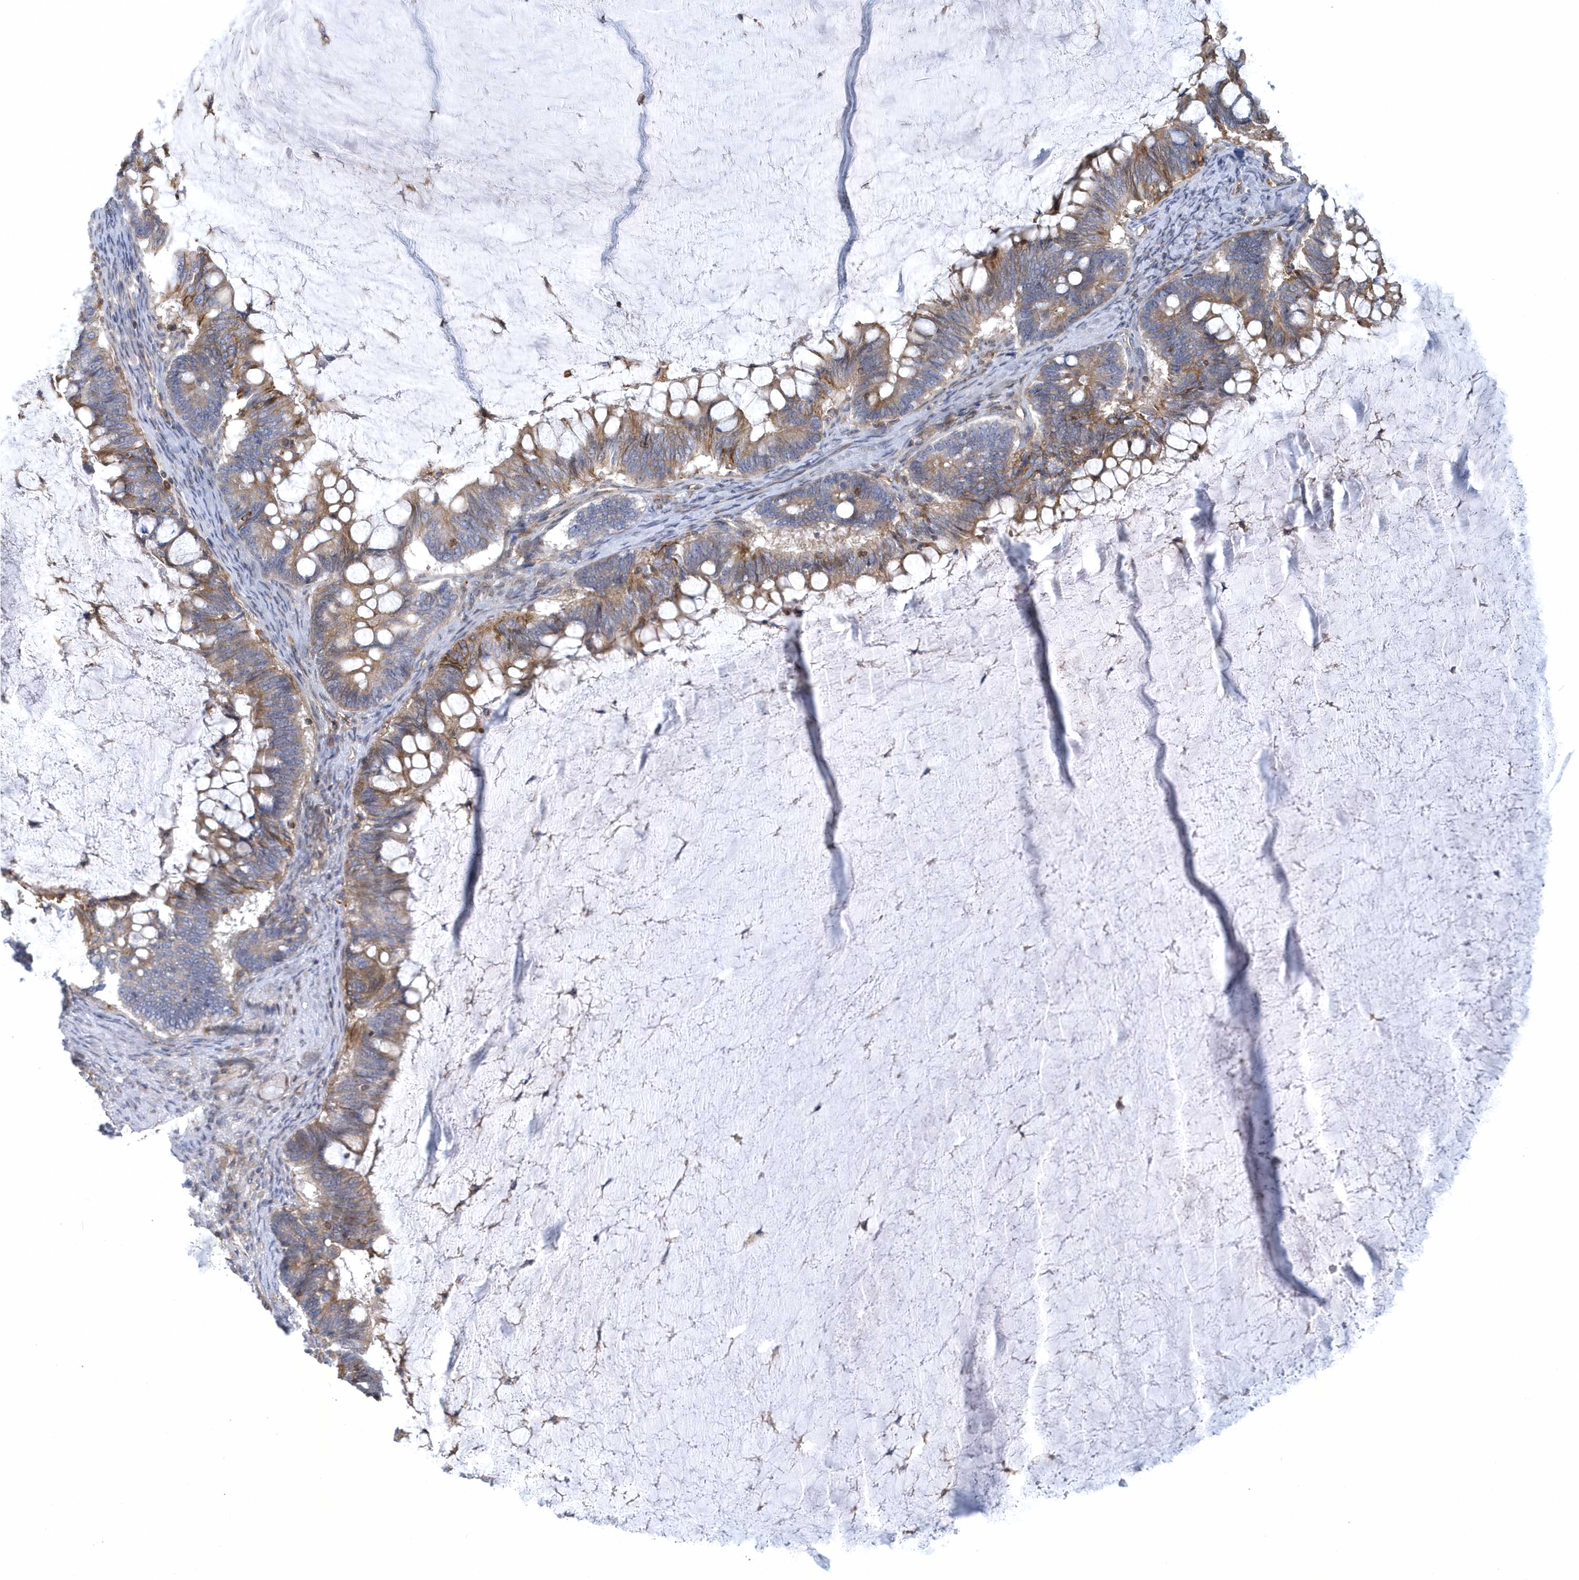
{"staining": {"intensity": "moderate", "quantity": ">75%", "location": "cytoplasmic/membranous"}, "tissue": "ovarian cancer", "cell_type": "Tumor cells", "image_type": "cancer", "snomed": [{"axis": "morphology", "description": "Cystadenocarcinoma, mucinous, NOS"}, {"axis": "topography", "description": "Ovary"}], "caption": "Ovarian cancer stained with DAB (3,3'-diaminobenzidine) immunohistochemistry shows medium levels of moderate cytoplasmic/membranous positivity in about >75% of tumor cells.", "gene": "ARAP2", "patient": {"sex": "female", "age": 61}}